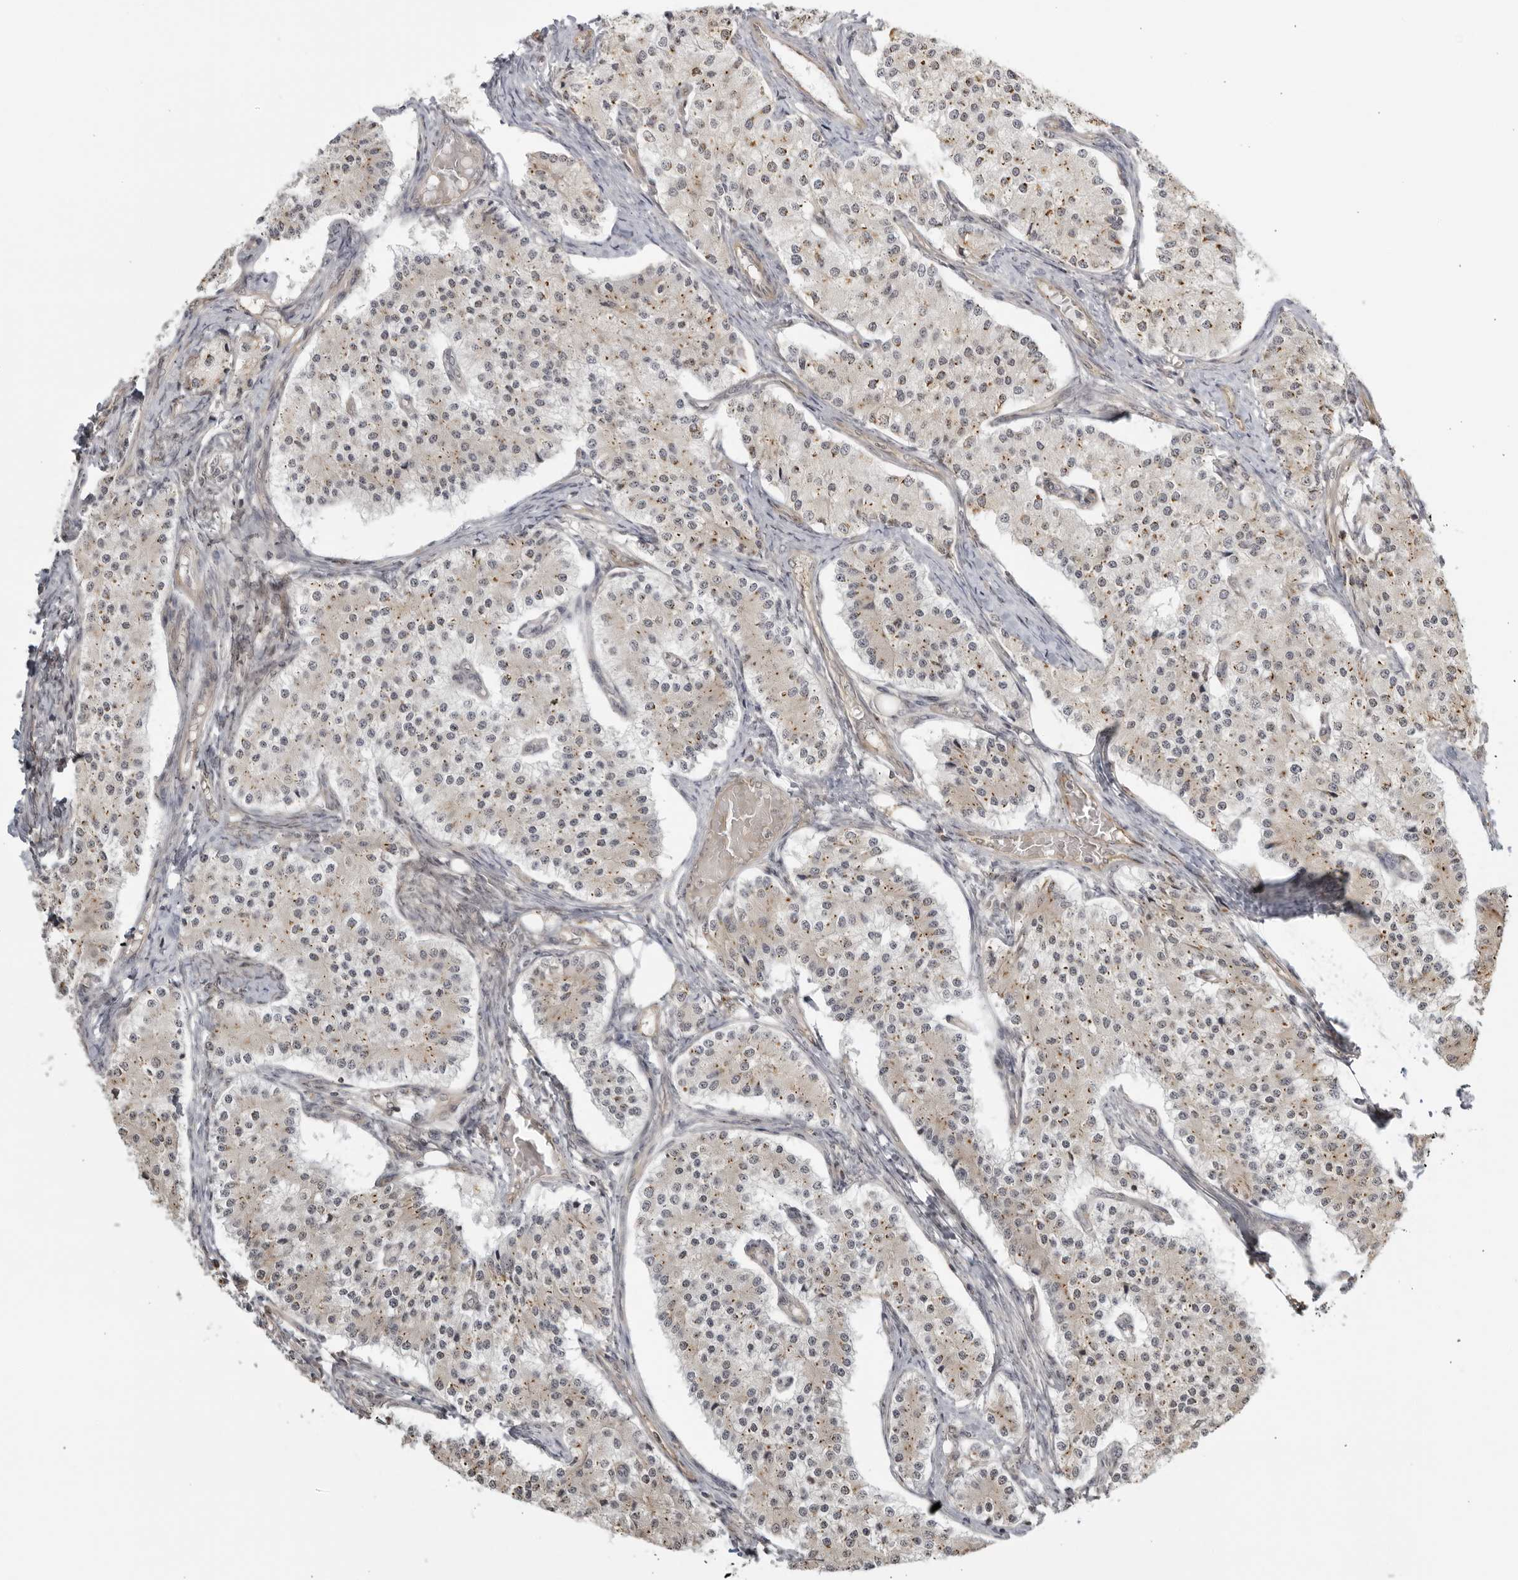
{"staining": {"intensity": "moderate", "quantity": "<25%", "location": "cytoplasmic/membranous"}, "tissue": "carcinoid", "cell_type": "Tumor cells", "image_type": "cancer", "snomed": [{"axis": "morphology", "description": "Carcinoid, malignant, NOS"}, {"axis": "topography", "description": "Colon"}], "caption": "Carcinoid stained for a protein displays moderate cytoplasmic/membranous positivity in tumor cells.", "gene": "TCF21", "patient": {"sex": "female", "age": 52}}